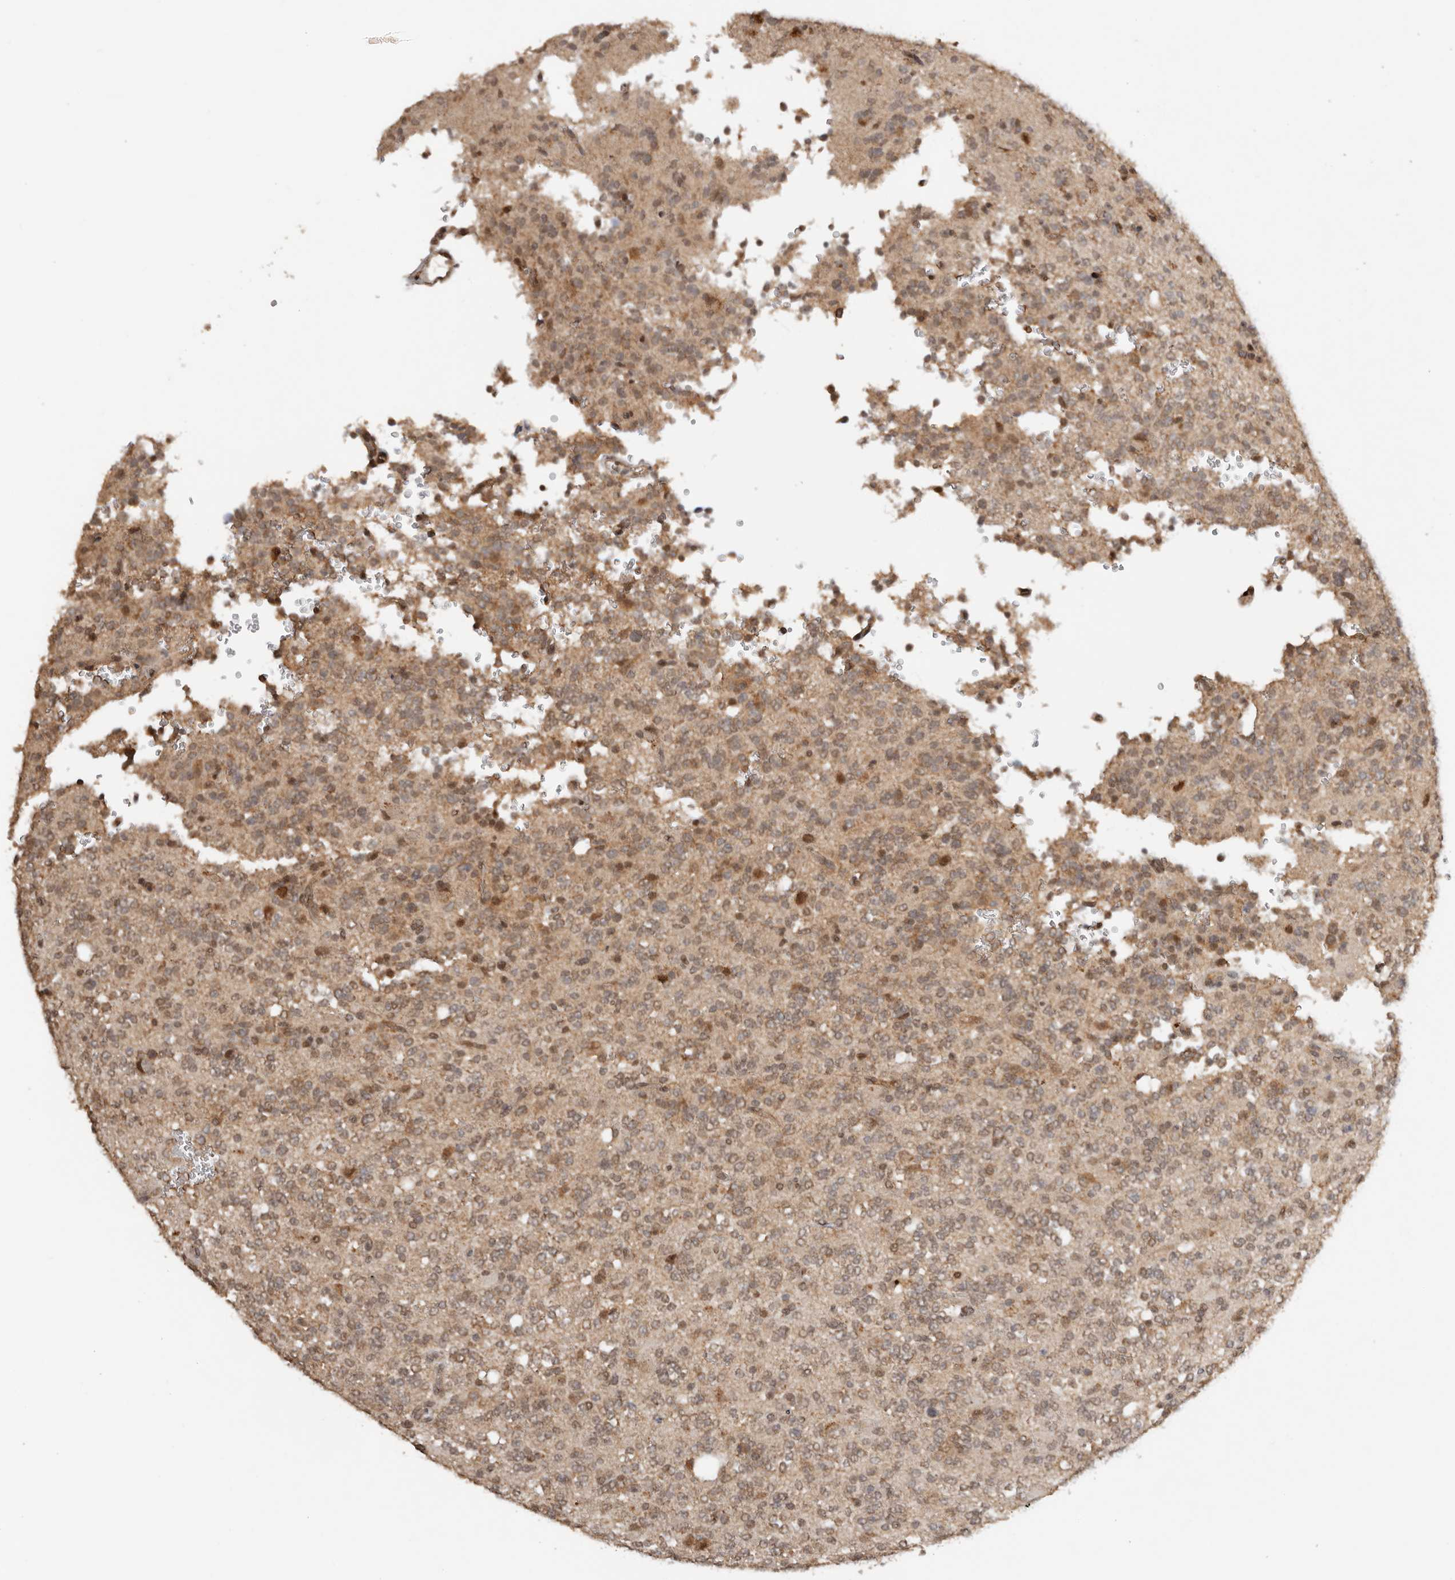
{"staining": {"intensity": "moderate", "quantity": "25%-75%", "location": "cytoplasmic/membranous,nuclear"}, "tissue": "glioma", "cell_type": "Tumor cells", "image_type": "cancer", "snomed": [{"axis": "morphology", "description": "Glioma, malignant, High grade"}, {"axis": "topography", "description": "Brain"}], "caption": "Immunohistochemistry (IHC) (DAB (3,3'-diaminobenzidine)) staining of human malignant high-grade glioma reveals moderate cytoplasmic/membranous and nuclear protein expression in about 25%-75% of tumor cells.", "gene": "SEC14L1", "patient": {"sex": "female", "age": 62}}